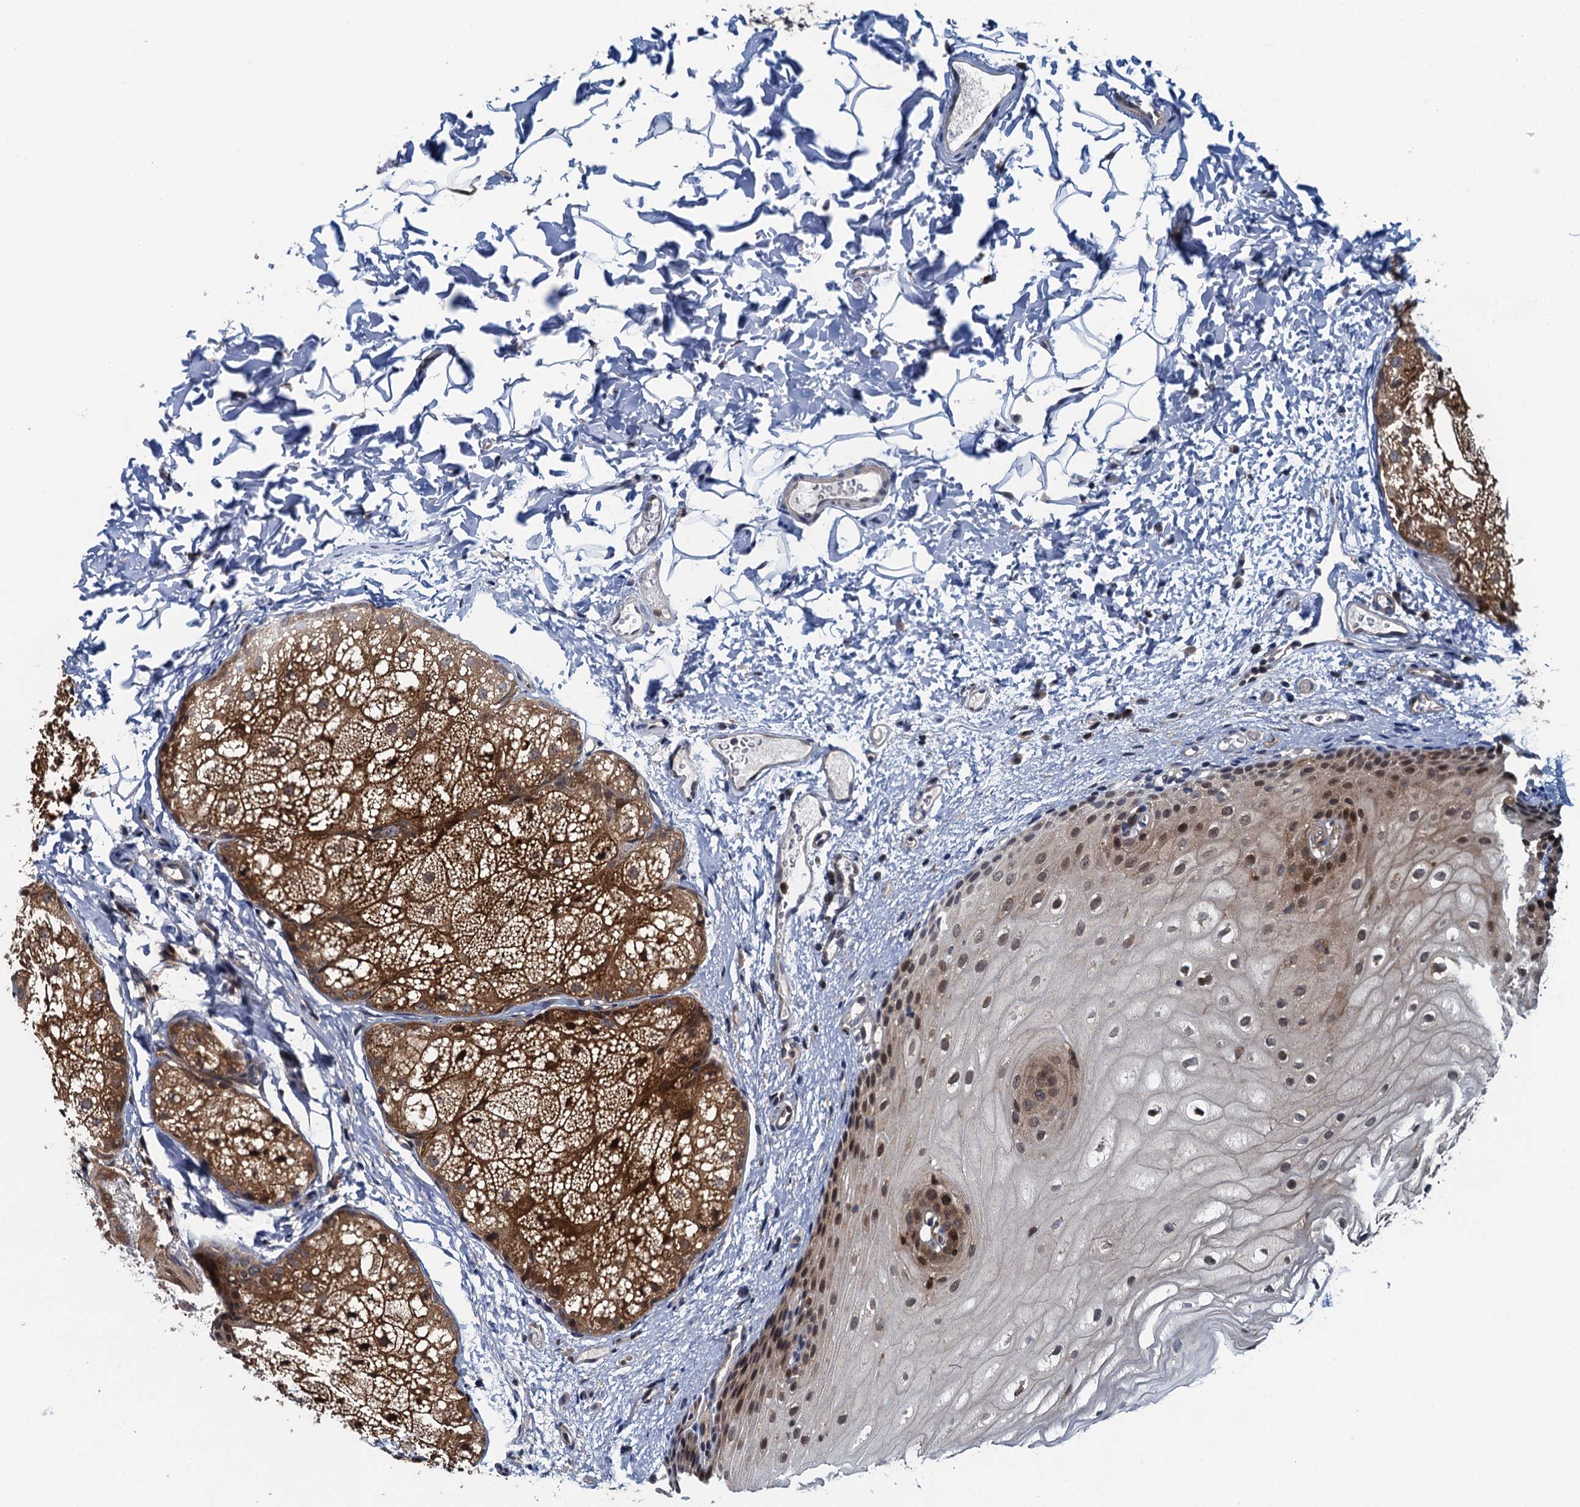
{"staining": {"intensity": "strong", "quantity": "25%-75%", "location": "cytoplasmic/membranous,nuclear"}, "tissue": "oral mucosa", "cell_type": "Squamous epithelial cells", "image_type": "normal", "snomed": [{"axis": "morphology", "description": "Normal tissue, NOS"}, {"axis": "topography", "description": "Oral tissue"}], "caption": "Unremarkable oral mucosa shows strong cytoplasmic/membranous,nuclear positivity in approximately 25%-75% of squamous epithelial cells, visualized by immunohistochemistry. The staining is performed using DAB brown chromogen to label protein expression. The nuclei are counter-stained blue using hematoxylin.", "gene": "CNTN5", "patient": {"sex": "female", "age": 70}}